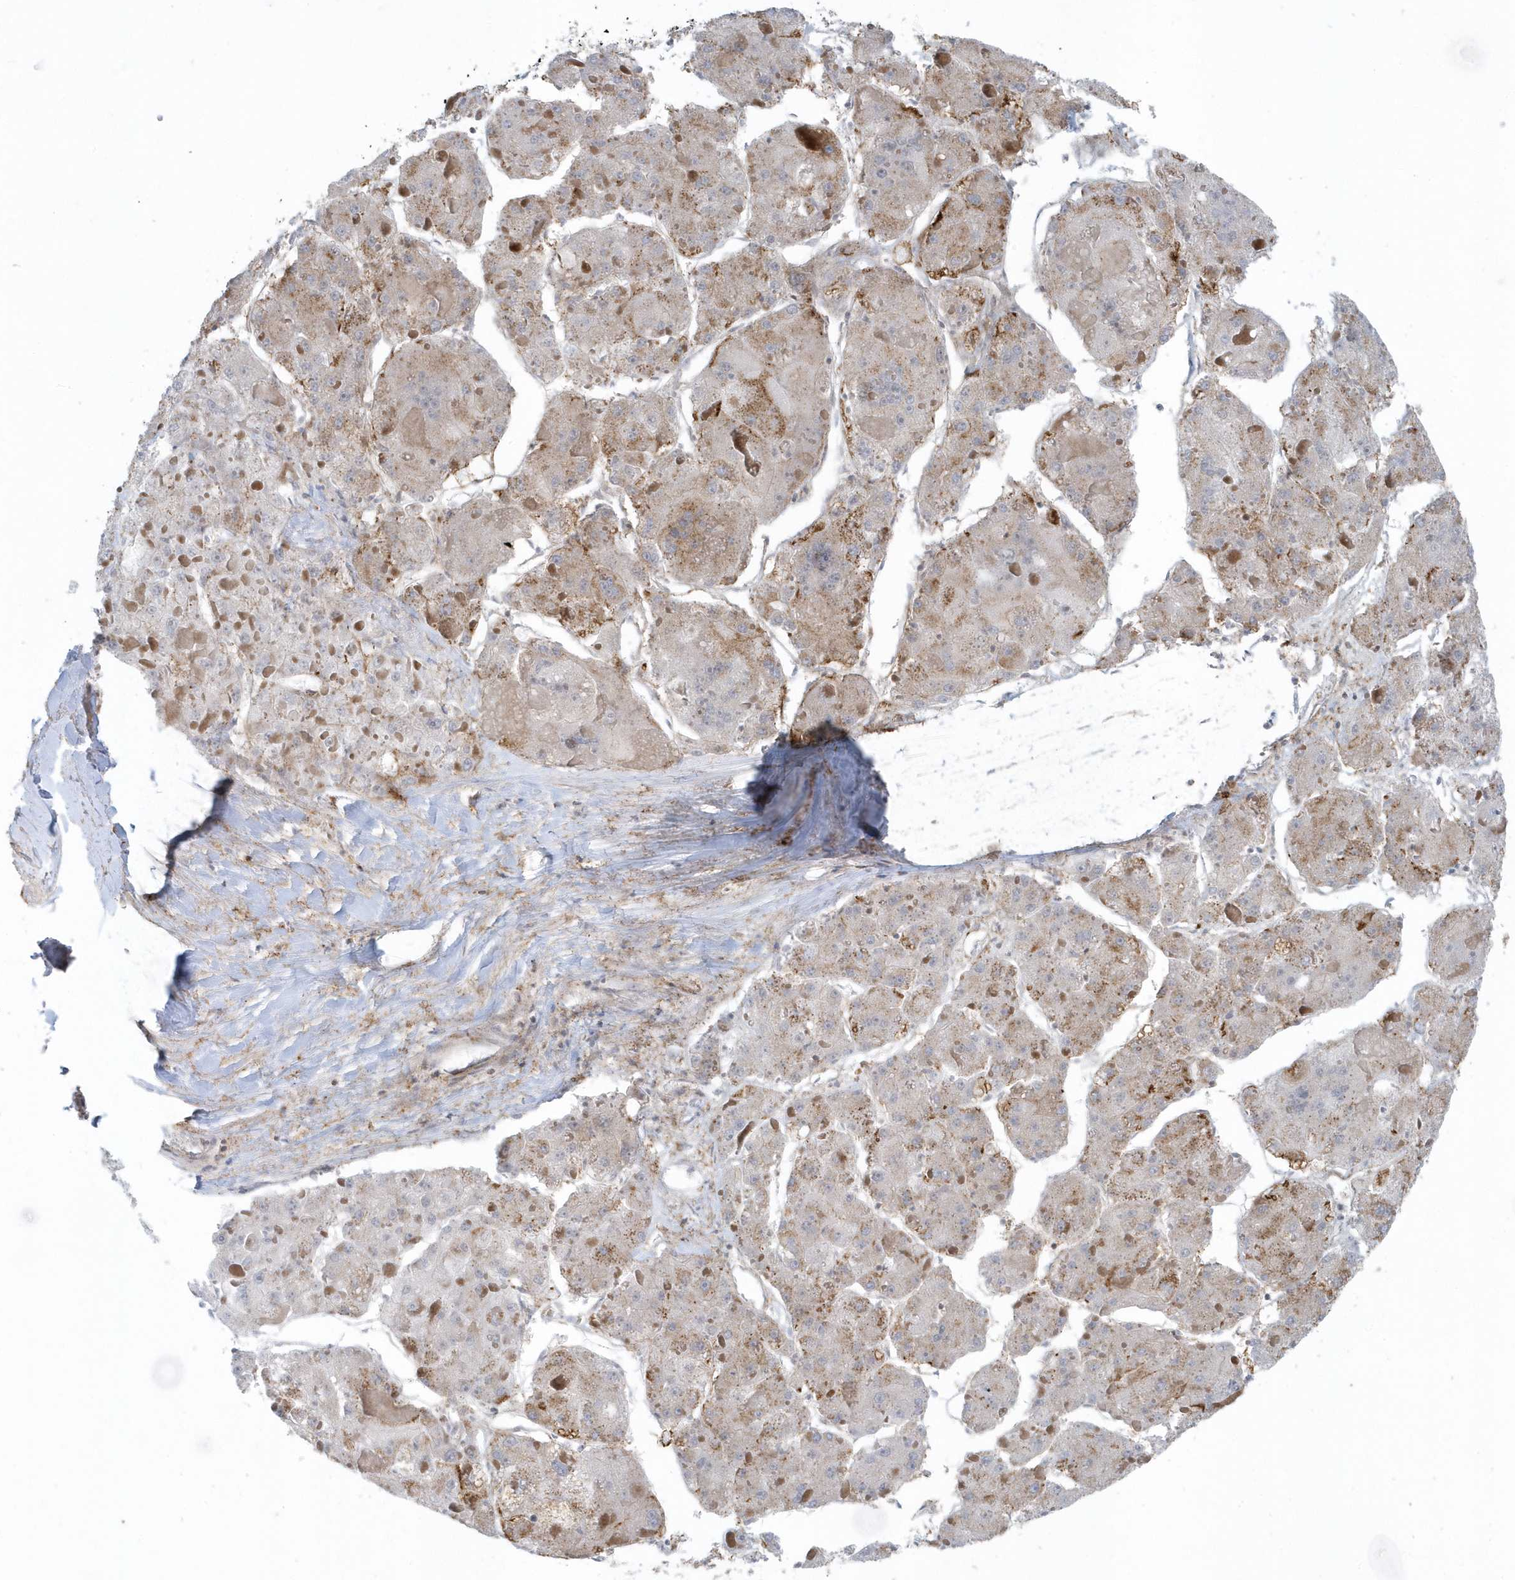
{"staining": {"intensity": "weak", "quantity": "25%-75%", "location": "cytoplasmic/membranous"}, "tissue": "liver cancer", "cell_type": "Tumor cells", "image_type": "cancer", "snomed": [{"axis": "morphology", "description": "Carcinoma, Hepatocellular, NOS"}, {"axis": "topography", "description": "Liver"}], "caption": "Liver cancer stained with a protein marker exhibits weak staining in tumor cells.", "gene": "CACNB2", "patient": {"sex": "female", "age": 73}}